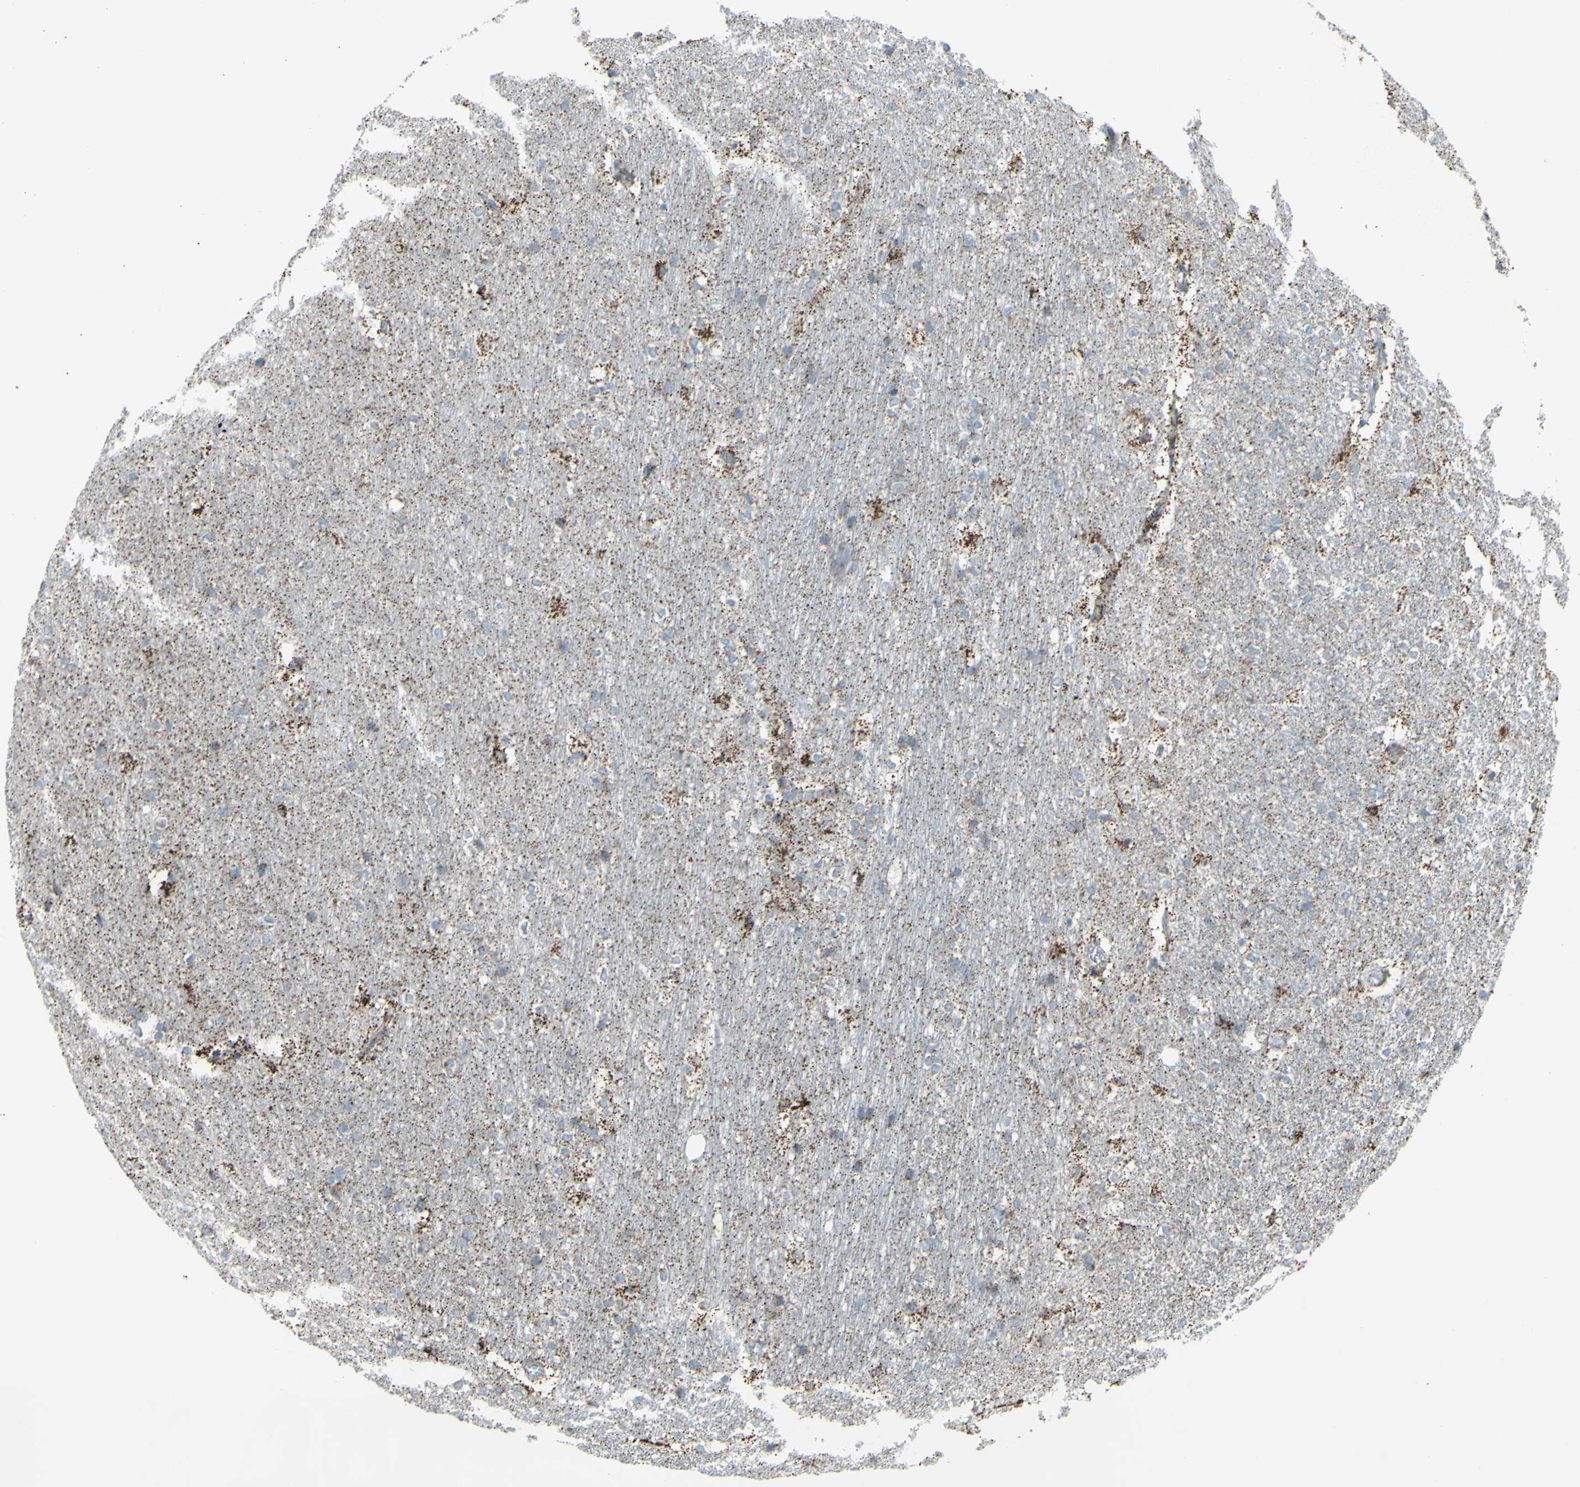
{"staining": {"intensity": "weak", "quantity": "25%-75%", "location": "cytoplasmic/membranous"}, "tissue": "hippocampus", "cell_type": "Glial cells", "image_type": "normal", "snomed": [{"axis": "morphology", "description": "Normal tissue, NOS"}, {"axis": "topography", "description": "Hippocampus"}], "caption": "This photomicrograph shows immunohistochemistry (IHC) staining of unremarkable hippocampus, with low weak cytoplasmic/membranous positivity in approximately 25%-75% of glial cells.", "gene": "GLT8D1", "patient": {"sex": "female", "age": 19}}